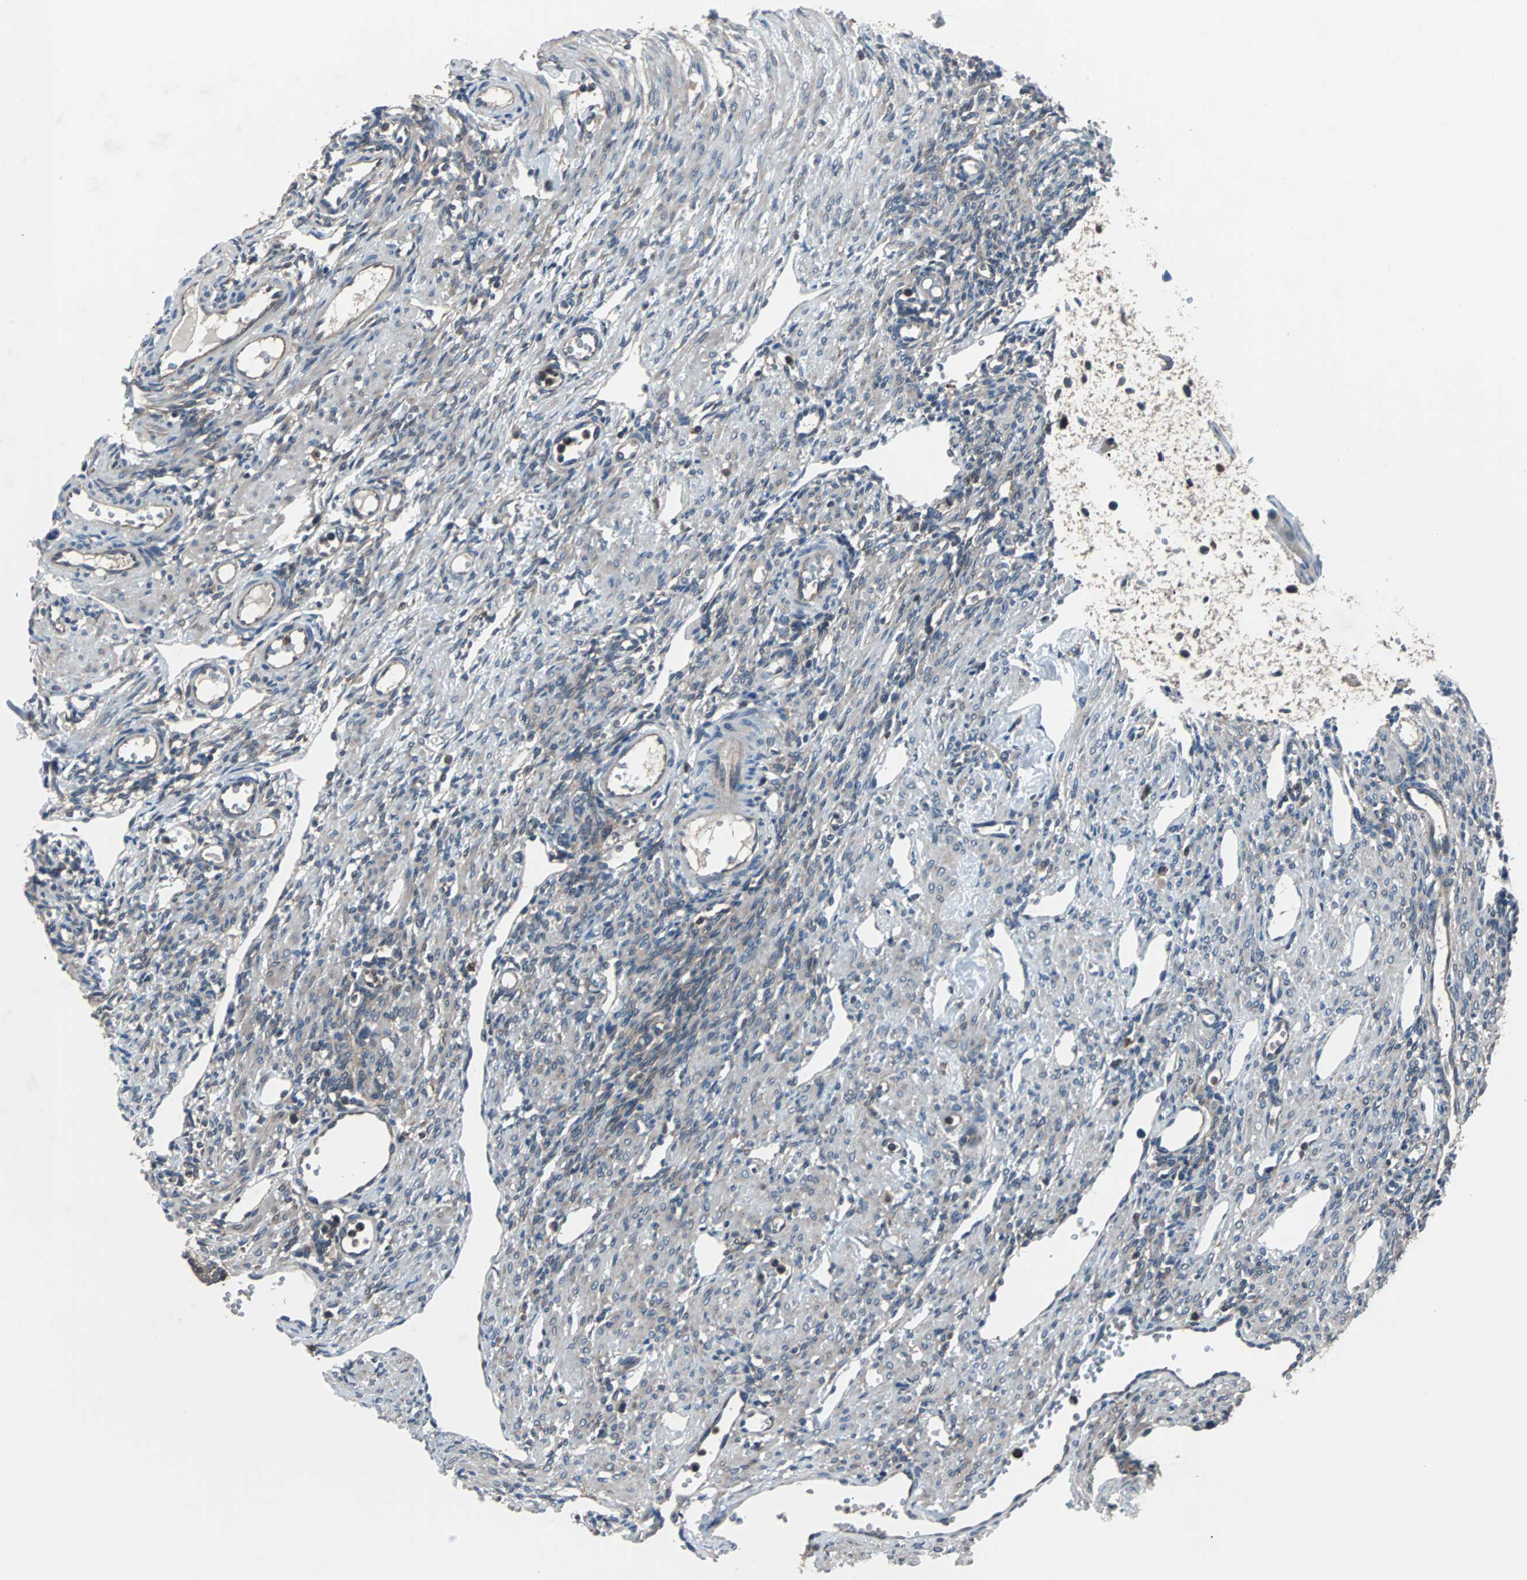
{"staining": {"intensity": "weak", "quantity": ">75%", "location": "cytoplasmic/membranous"}, "tissue": "ovary", "cell_type": "Ovarian stroma cells", "image_type": "normal", "snomed": [{"axis": "morphology", "description": "Normal tissue, NOS"}, {"axis": "topography", "description": "Ovary"}], "caption": "Protein expression analysis of normal ovary demonstrates weak cytoplasmic/membranous expression in about >75% of ovarian stroma cells. Nuclei are stained in blue.", "gene": "PAK1", "patient": {"sex": "female", "age": 33}}